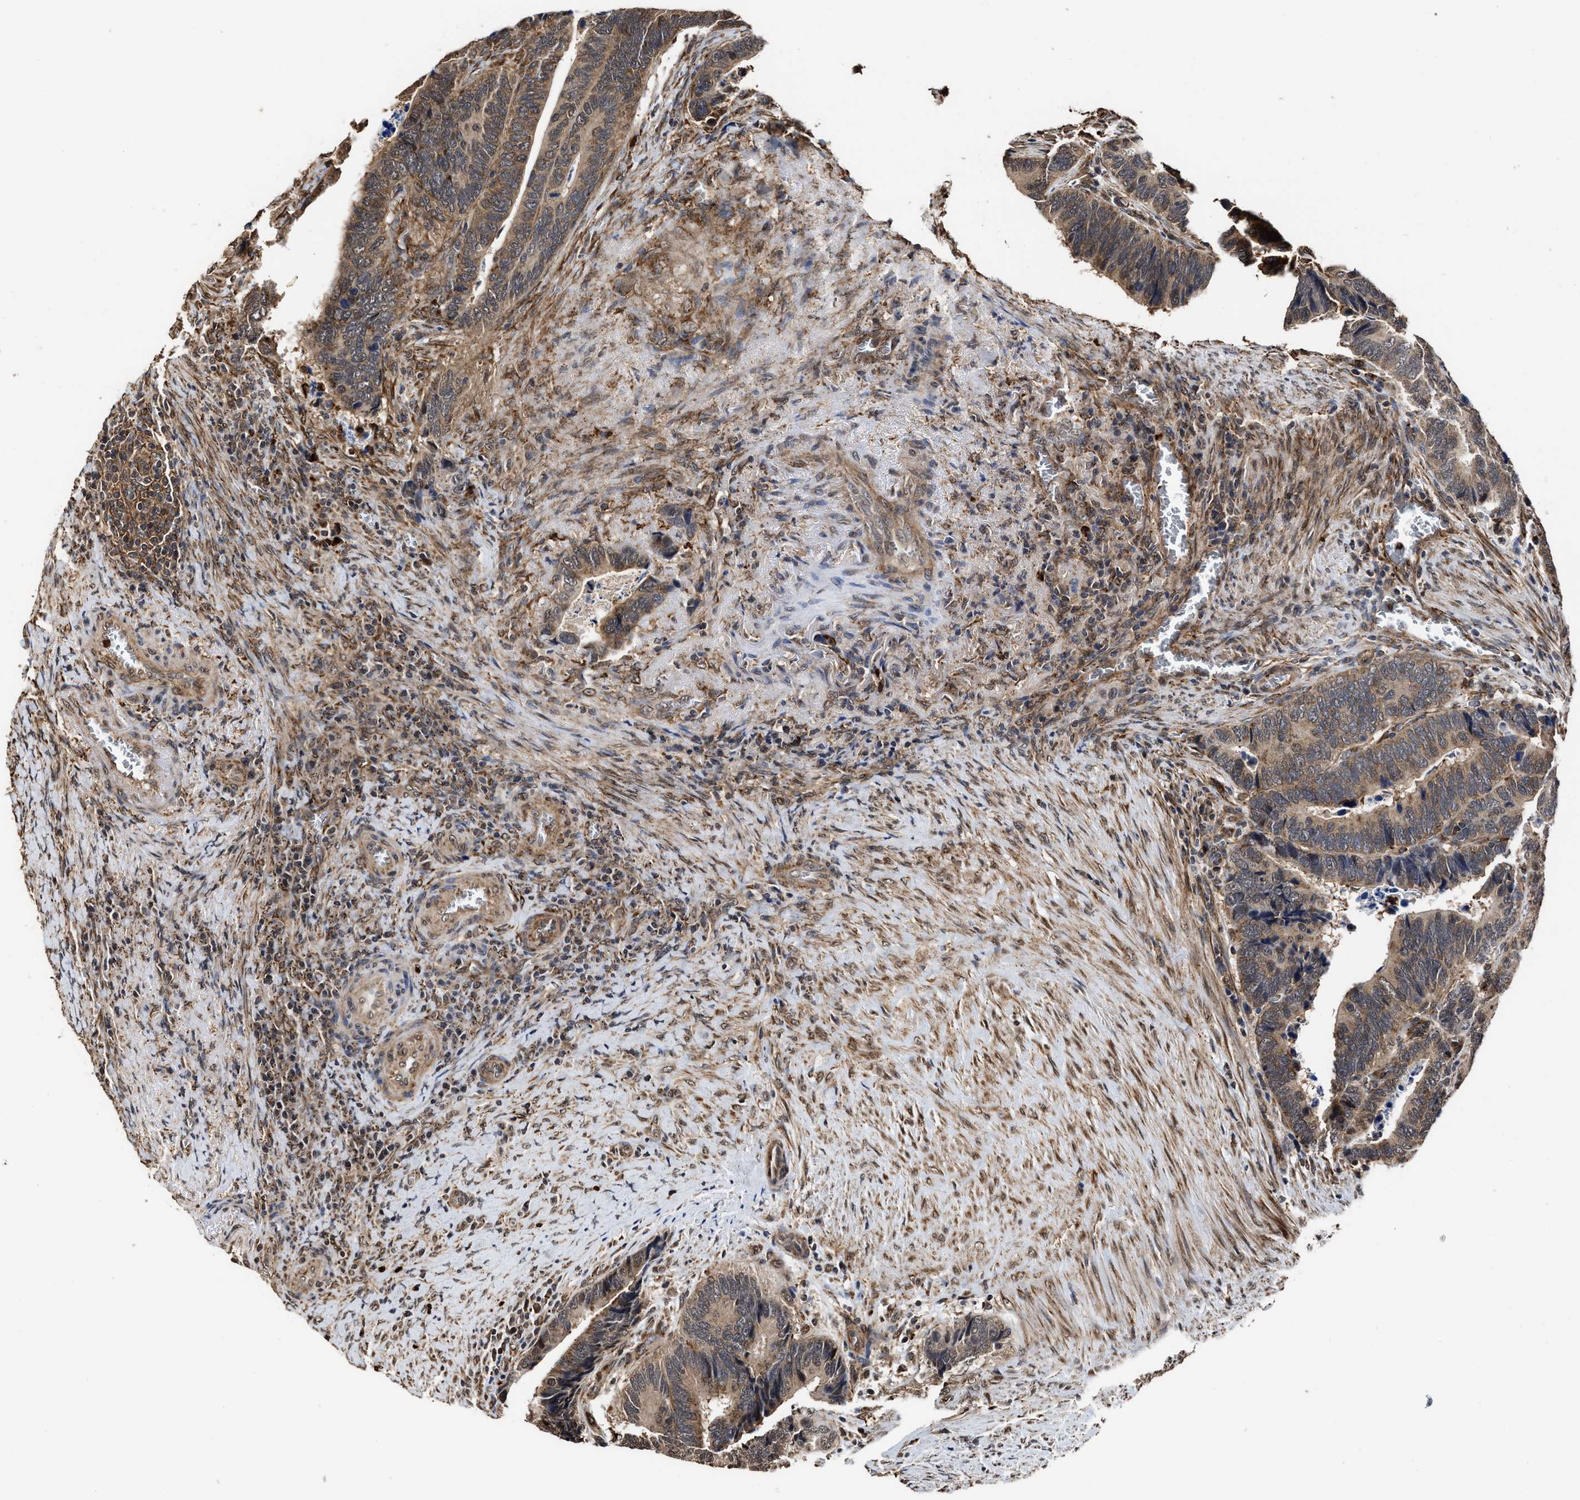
{"staining": {"intensity": "moderate", "quantity": ">75%", "location": "cytoplasmic/membranous"}, "tissue": "colorectal cancer", "cell_type": "Tumor cells", "image_type": "cancer", "snomed": [{"axis": "morphology", "description": "Adenocarcinoma, NOS"}, {"axis": "topography", "description": "Colon"}], "caption": "An image of colorectal cancer stained for a protein displays moderate cytoplasmic/membranous brown staining in tumor cells. The staining was performed using DAB to visualize the protein expression in brown, while the nuclei were stained in blue with hematoxylin (Magnification: 20x).", "gene": "SEPTIN2", "patient": {"sex": "male", "age": 72}}